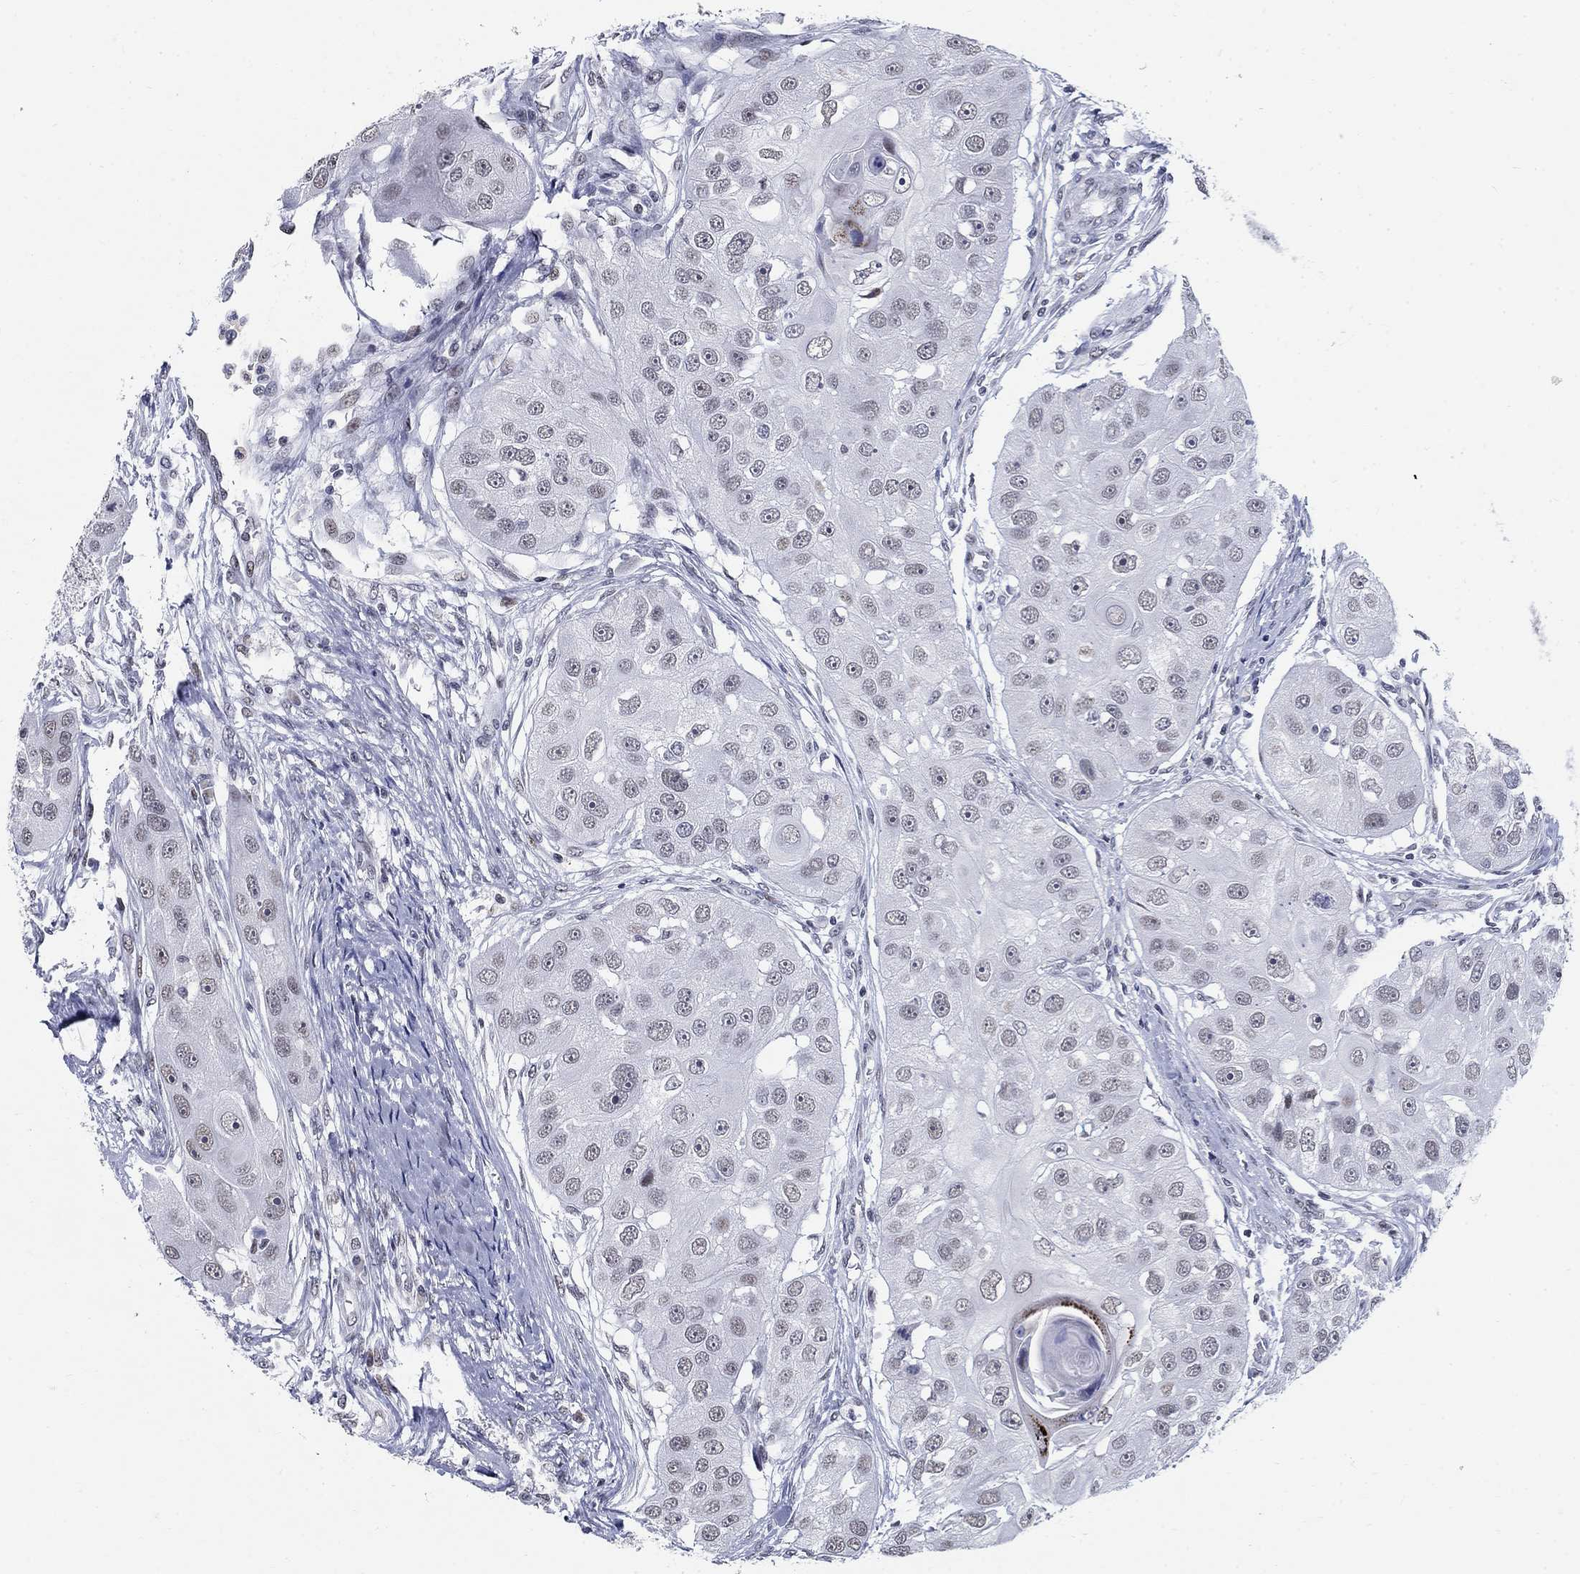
{"staining": {"intensity": "negative", "quantity": "none", "location": "none"}, "tissue": "head and neck cancer", "cell_type": "Tumor cells", "image_type": "cancer", "snomed": [{"axis": "morphology", "description": "Normal tissue, NOS"}, {"axis": "morphology", "description": "Squamous cell carcinoma, NOS"}, {"axis": "topography", "description": "Skeletal muscle"}, {"axis": "topography", "description": "Head-Neck"}], "caption": "Protein analysis of squamous cell carcinoma (head and neck) reveals no significant staining in tumor cells. The staining was performed using DAB to visualize the protein expression in brown, while the nuclei were stained in blue with hematoxylin (Magnification: 20x).", "gene": "BHLHE22", "patient": {"sex": "male", "age": 51}}